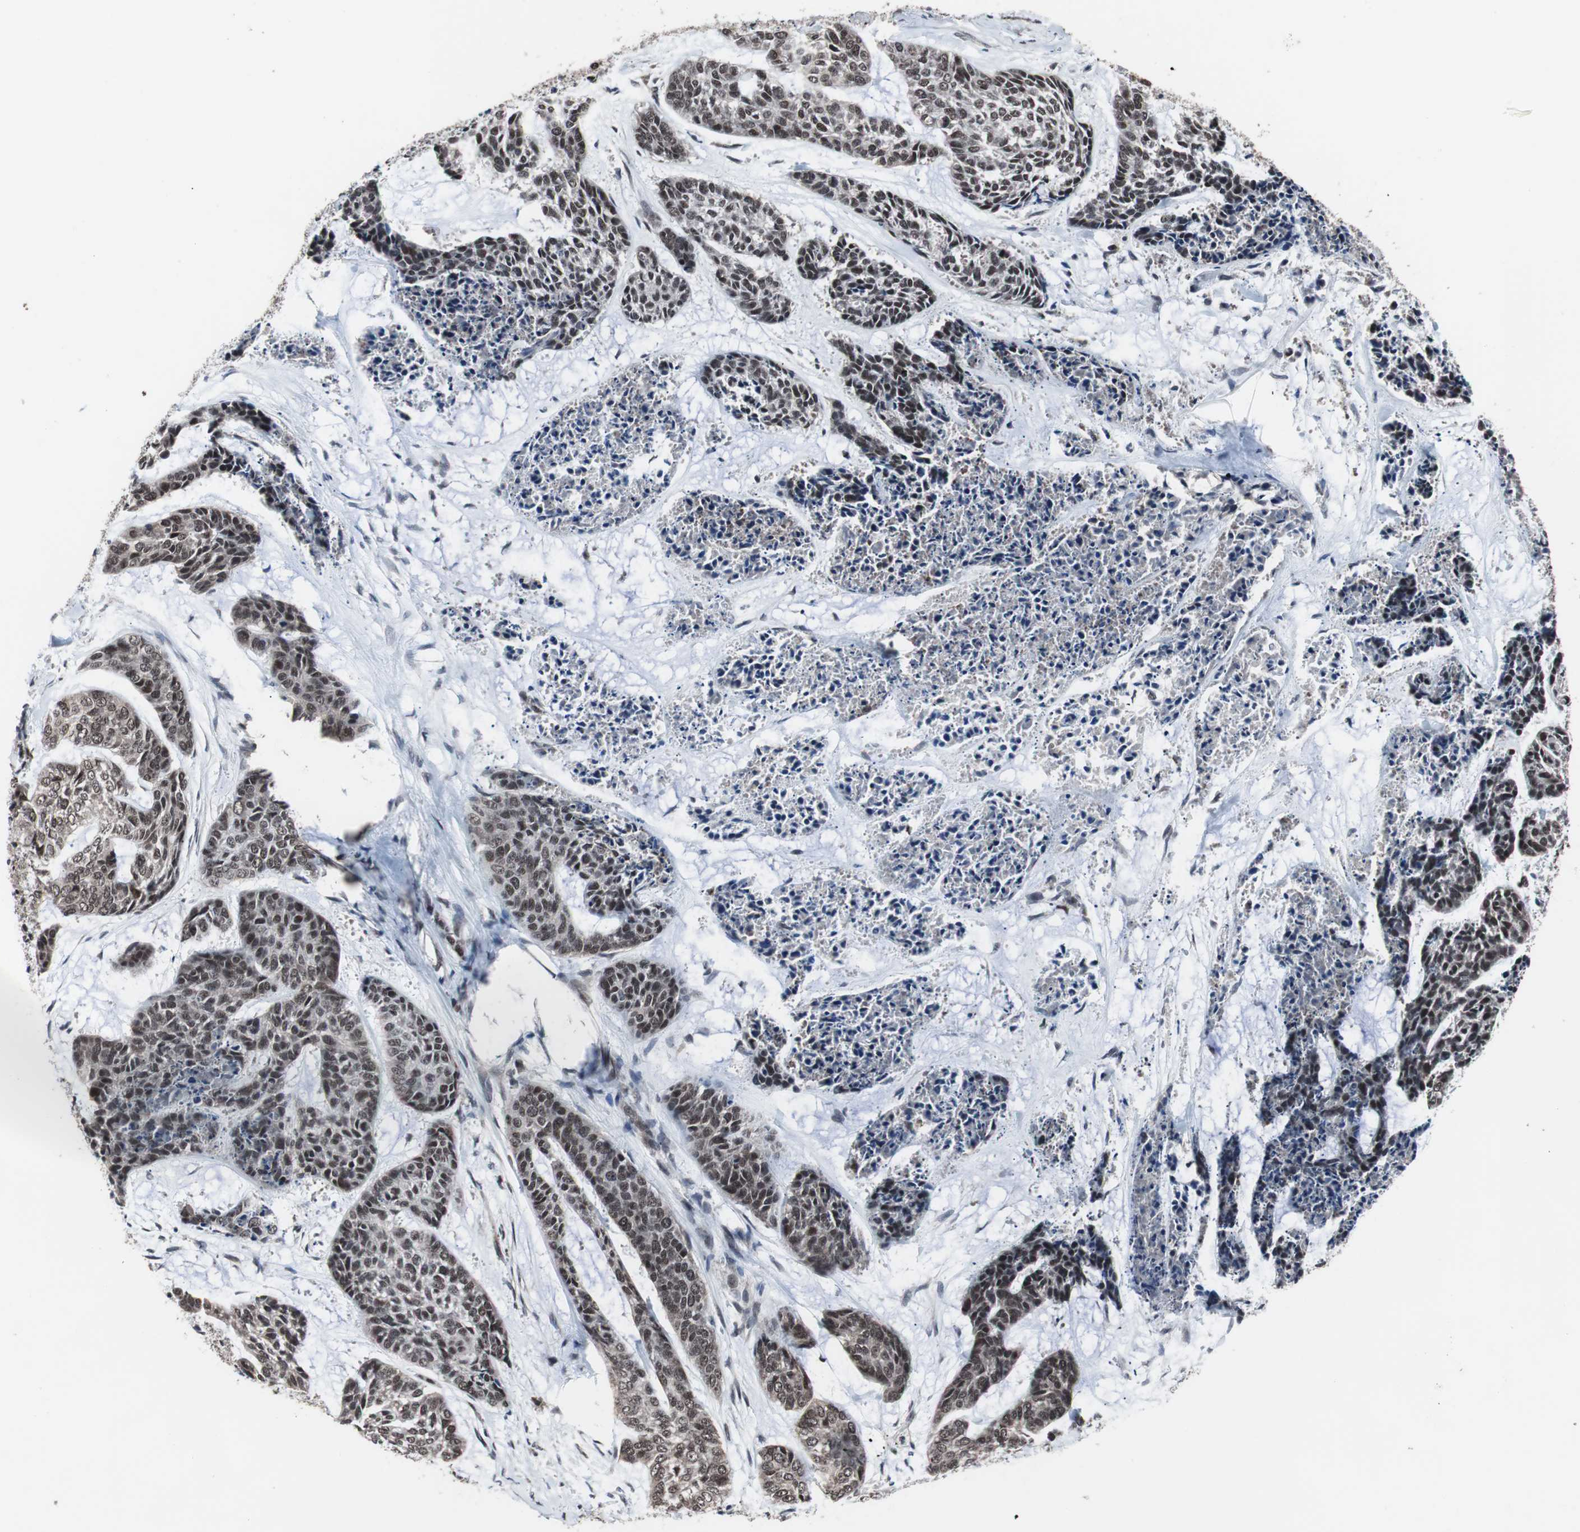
{"staining": {"intensity": "weak", "quantity": ">75%", "location": "nuclear"}, "tissue": "skin cancer", "cell_type": "Tumor cells", "image_type": "cancer", "snomed": [{"axis": "morphology", "description": "Basal cell carcinoma"}, {"axis": "topography", "description": "Skin"}], "caption": "Weak nuclear protein expression is present in about >75% of tumor cells in skin basal cell carcinoma. The protein of interest is shown in brown color, while the nuclei are stained blue.", "gene": "GTF2F2", "patient": {"sex": "female", "age": 64}}